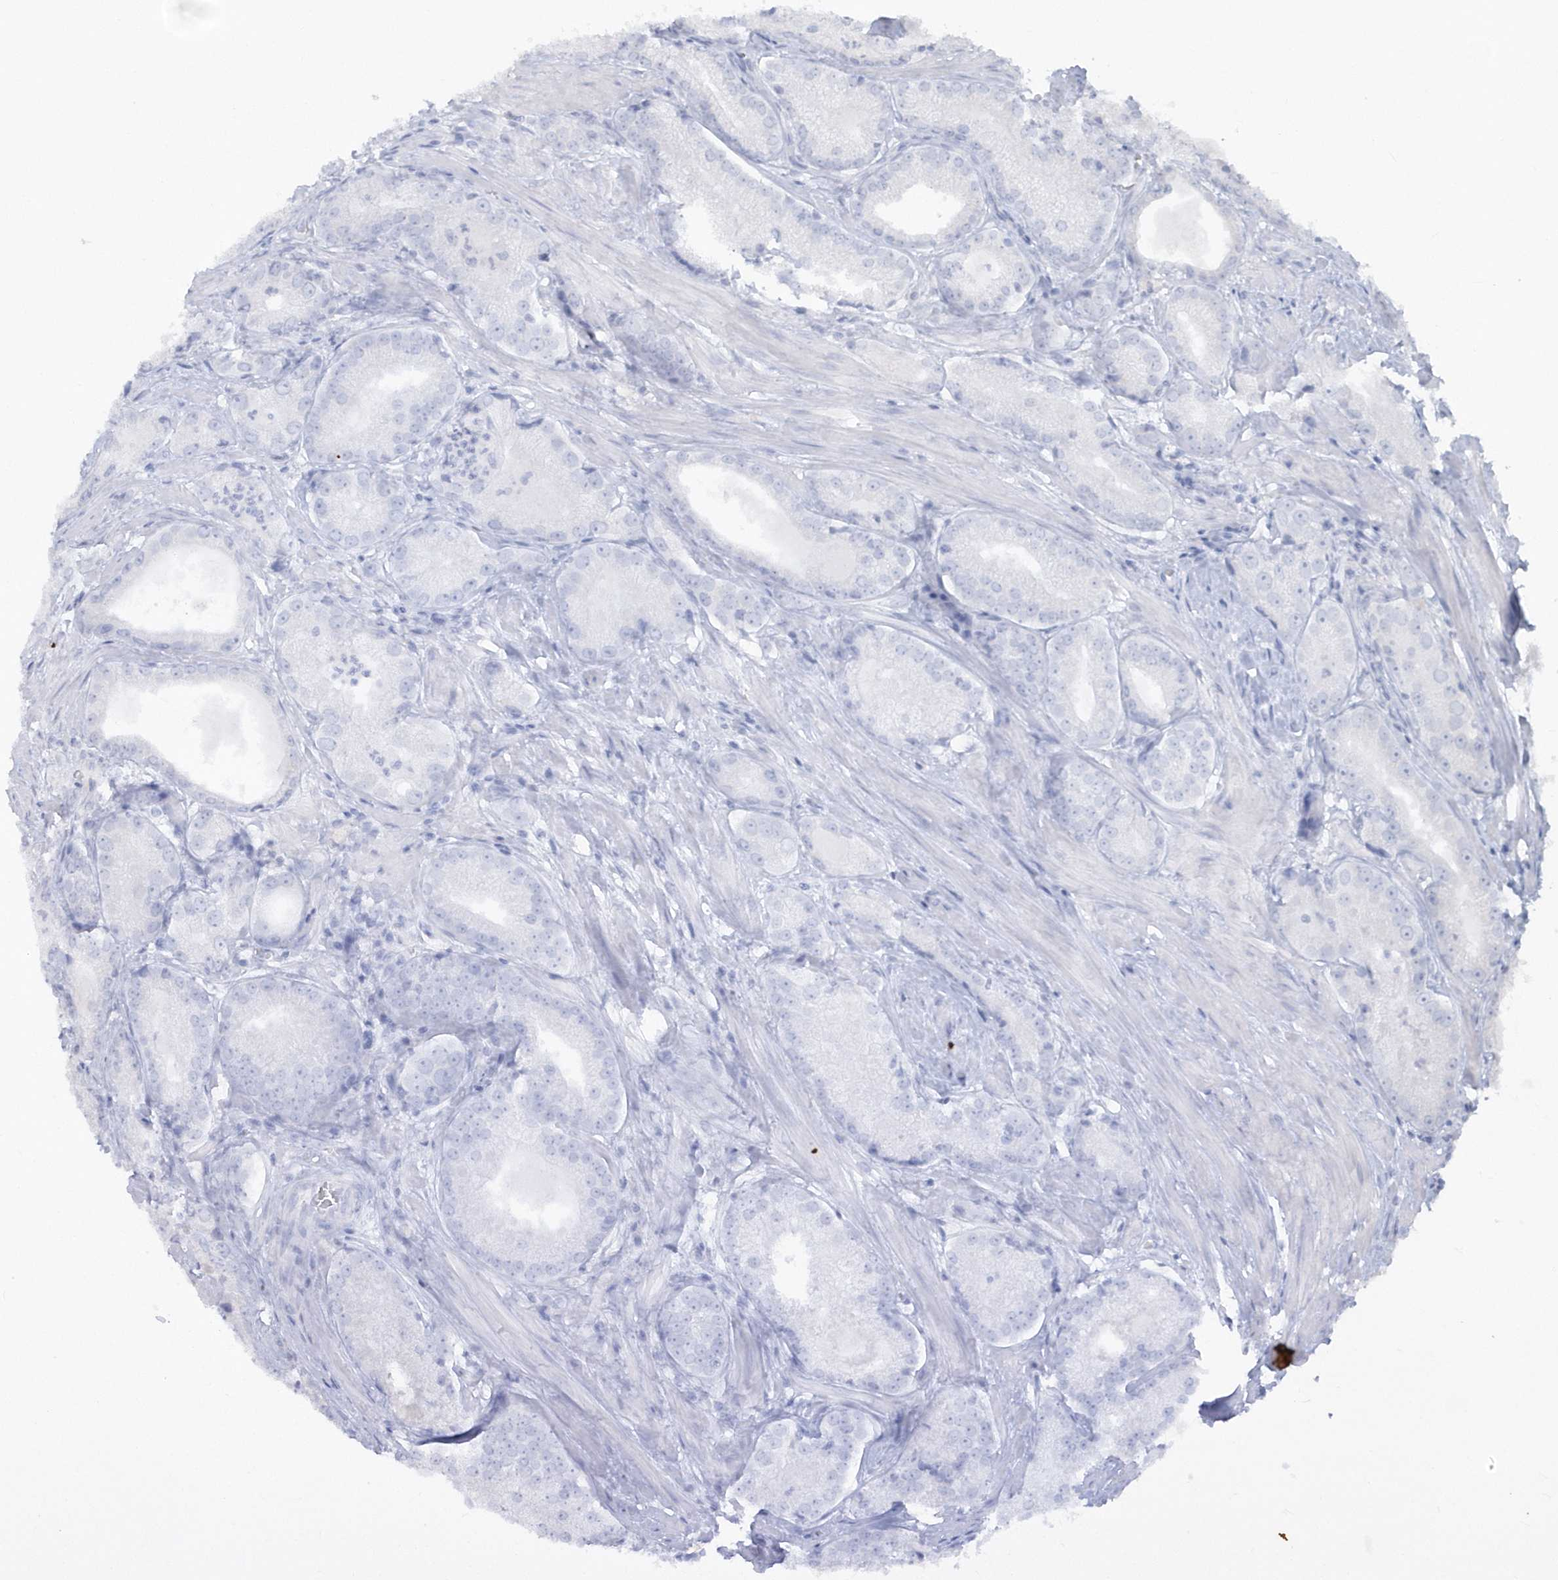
{"staining": {"intensity": "negative", "quantity": "none", "location": "none"}, "tissue": "prostate cancer", "cell_type": "Tumor cells", "image_type": "cancer", "snomed": [{"axis": "morphology", "description": "Adenocarcinoma, Low grade"}, {"axis": "topography", "description": "Prostate"}], "caption": "This is a photomicrograph of immunohistochemistry (IHC) staining of low-grade adenocarcinoma (prostate), which shows no positivity in tumor cells.", "gene": "PPIL6", "patient": {"sex": "male", "age": 54}}